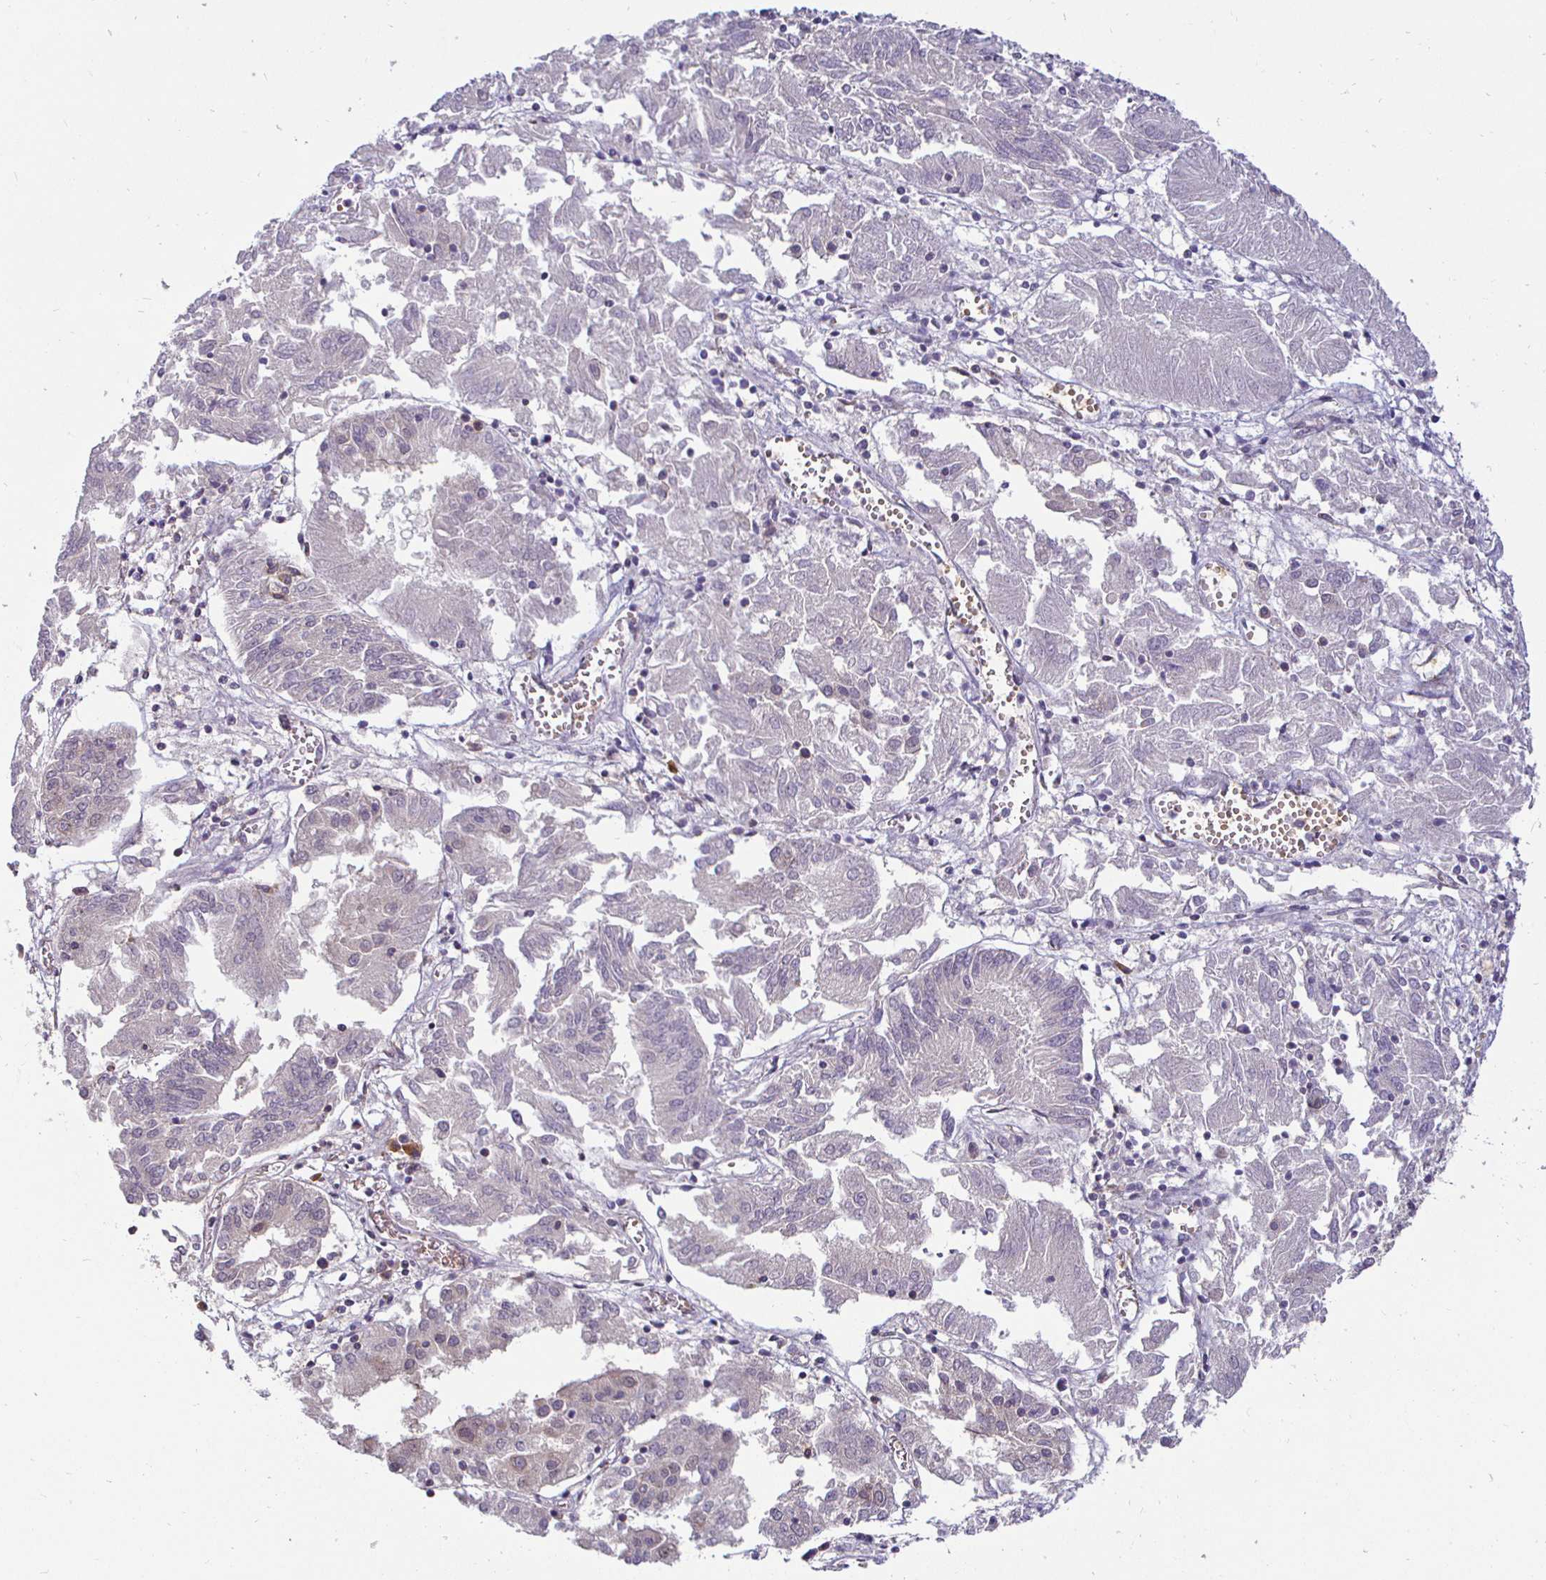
{"staining": {"intensity": "negative", "quantity": "none", "location": "none"}, "tissue": "endometrial cancer", "cell_type": "Tumor cells", "image_type": "cancer", "snomed": [{"axis": "morphology", "description": "Adenocarcinoma, NOS"}, {"axis": "topography", "description": "Endometrium"}], "caption": "There is no significant staining in tumor cells of endometrial adenocarcinoma.", "gene": "IRAK1", "patient": {"sex": "female", "age": 54}}